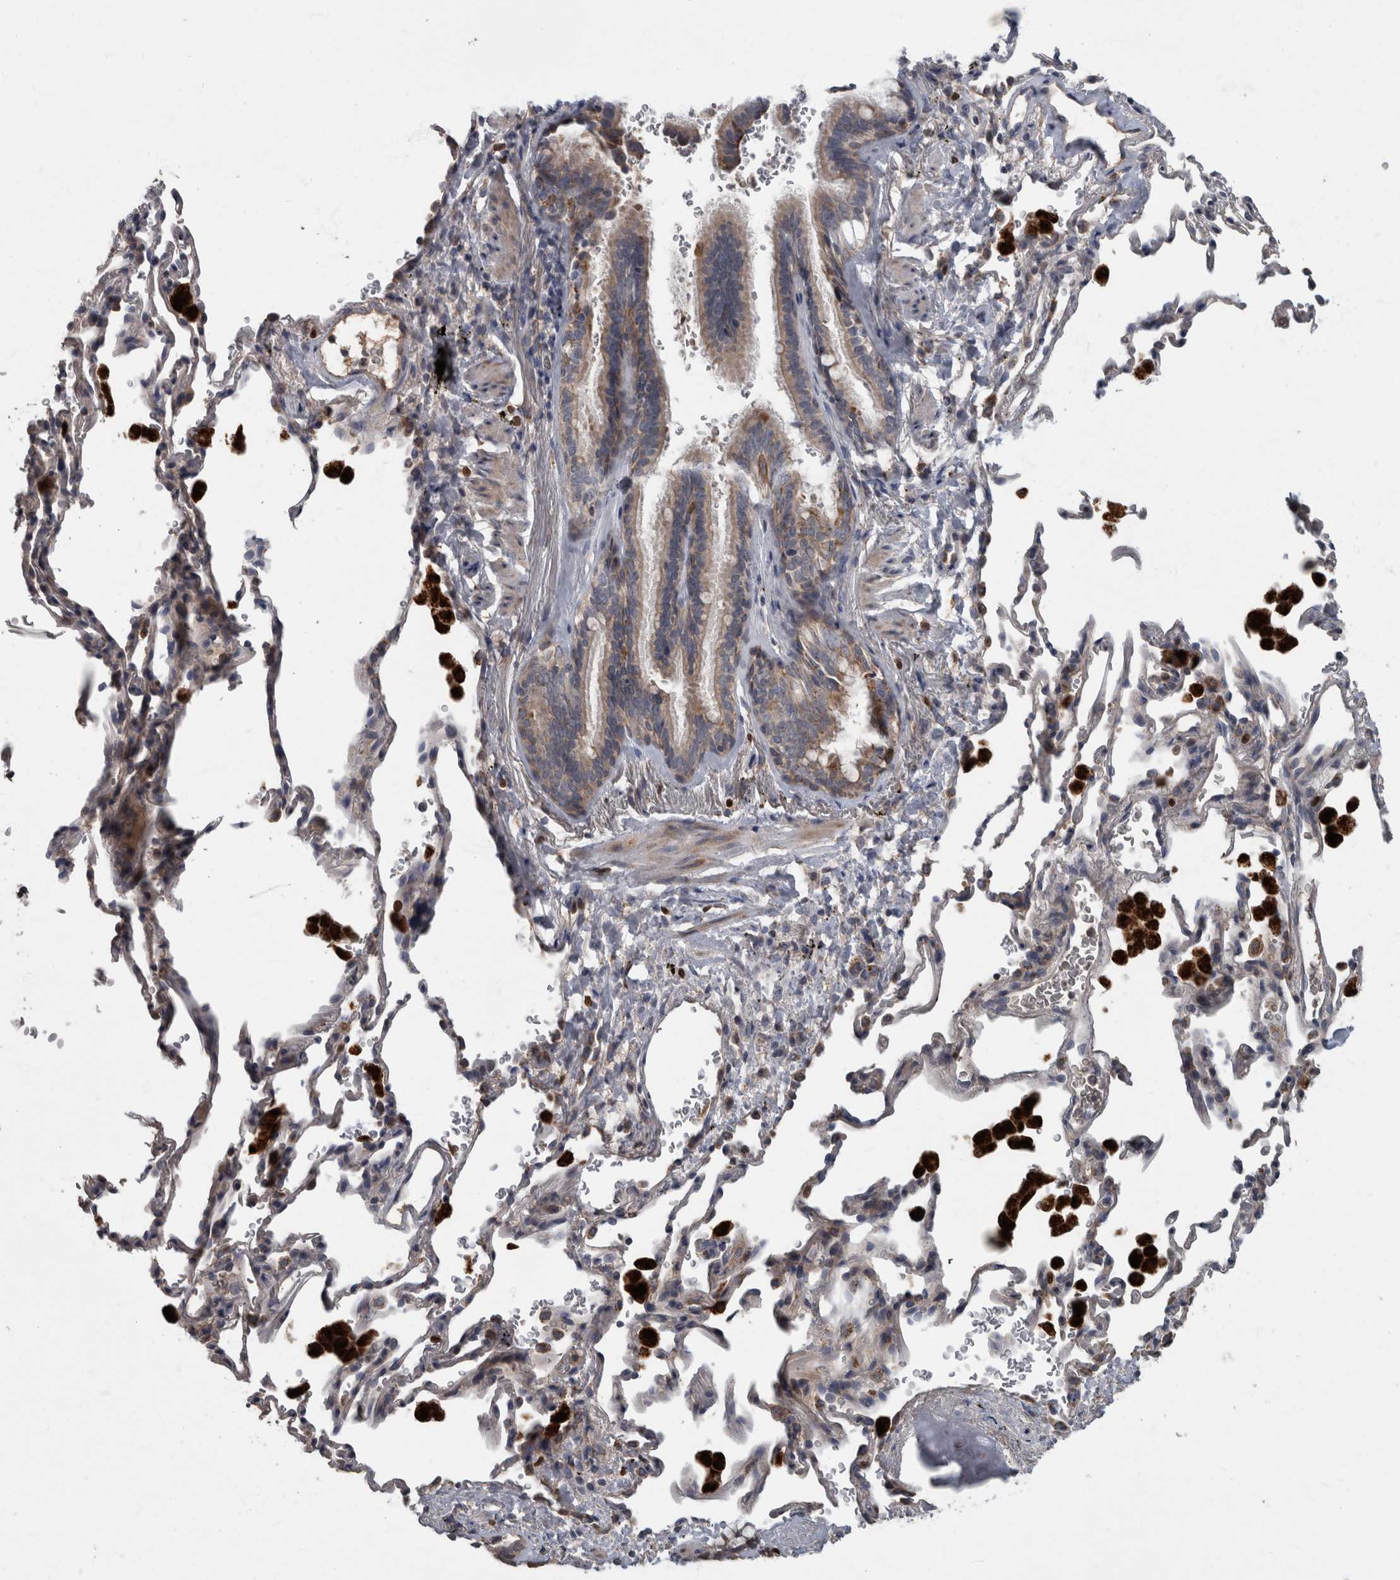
{"staining": {"intensity": "weak", "quantity": "25%-75%", "location": "cytoplasmic/membranous"}, "tissue": "bronchus", "cell_type": "Respiratory epithelial cells", "image_type": "normal", "snomed": [{"axis": "morphology", "description": "Normal tissue, NOS"}, {"axis": "morphology", "description": "Inflammation, NOS"}, {"axis": "topography", "description": "Bronchus"}], "caption": "An immunohistochemistry histopathology image of benign tissue is shown. Protein staining in brown shows weak cytoplasmic/membranous positivity in bronchus within respiratory epithelial cells. (DAB = brown stain, brightfield microscopy at high magnification).", "gene": "PPP1R3C", "patient": {"sex": "male", "age": 69}}